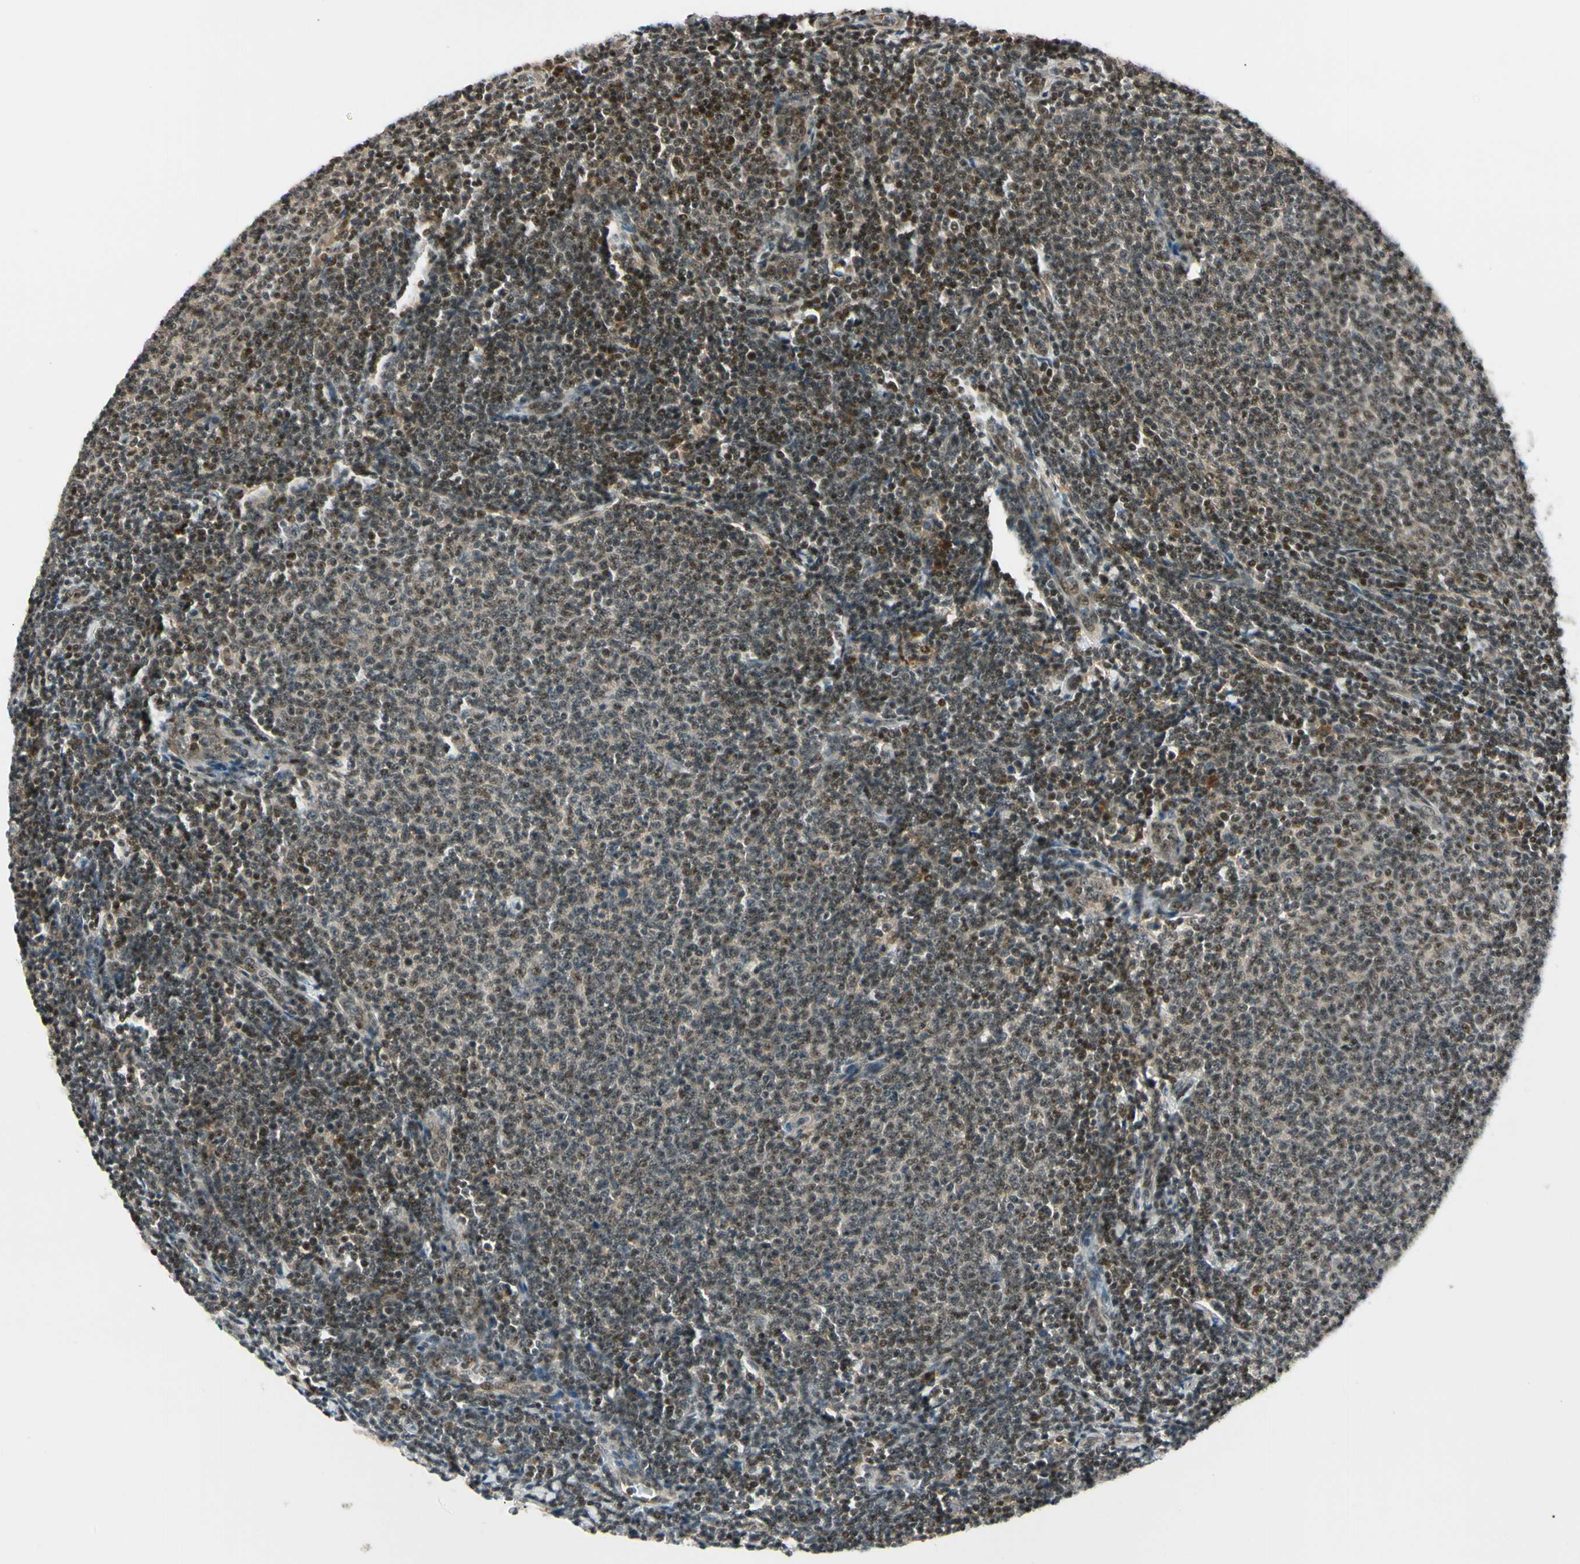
{"staining": {"intensity": "strong", "quantity": ">75%", "location": "cytoplasmic/membranous,nuclear"}, "tissue": "lymphoma", "cell_type": "Tumor cells", "image_type": "cancer", "snomed": [{"axis": "morphology", "description": "Malignant lymphoma, non-Hodgkin's type, Low grade"}, {"axis": "topography", "description": "Lymph node"}], "caption": "Approximately >75% of tumor cells in low-grade malignant lymphoma, non-Hodgkin's type exhibit strong cytoplasmic/membranous and nuclear protein positivity as visualized by brown immunohistochemical staining.", "gene": "DAXX", "patient": {"sex": "male", "age": 66}}